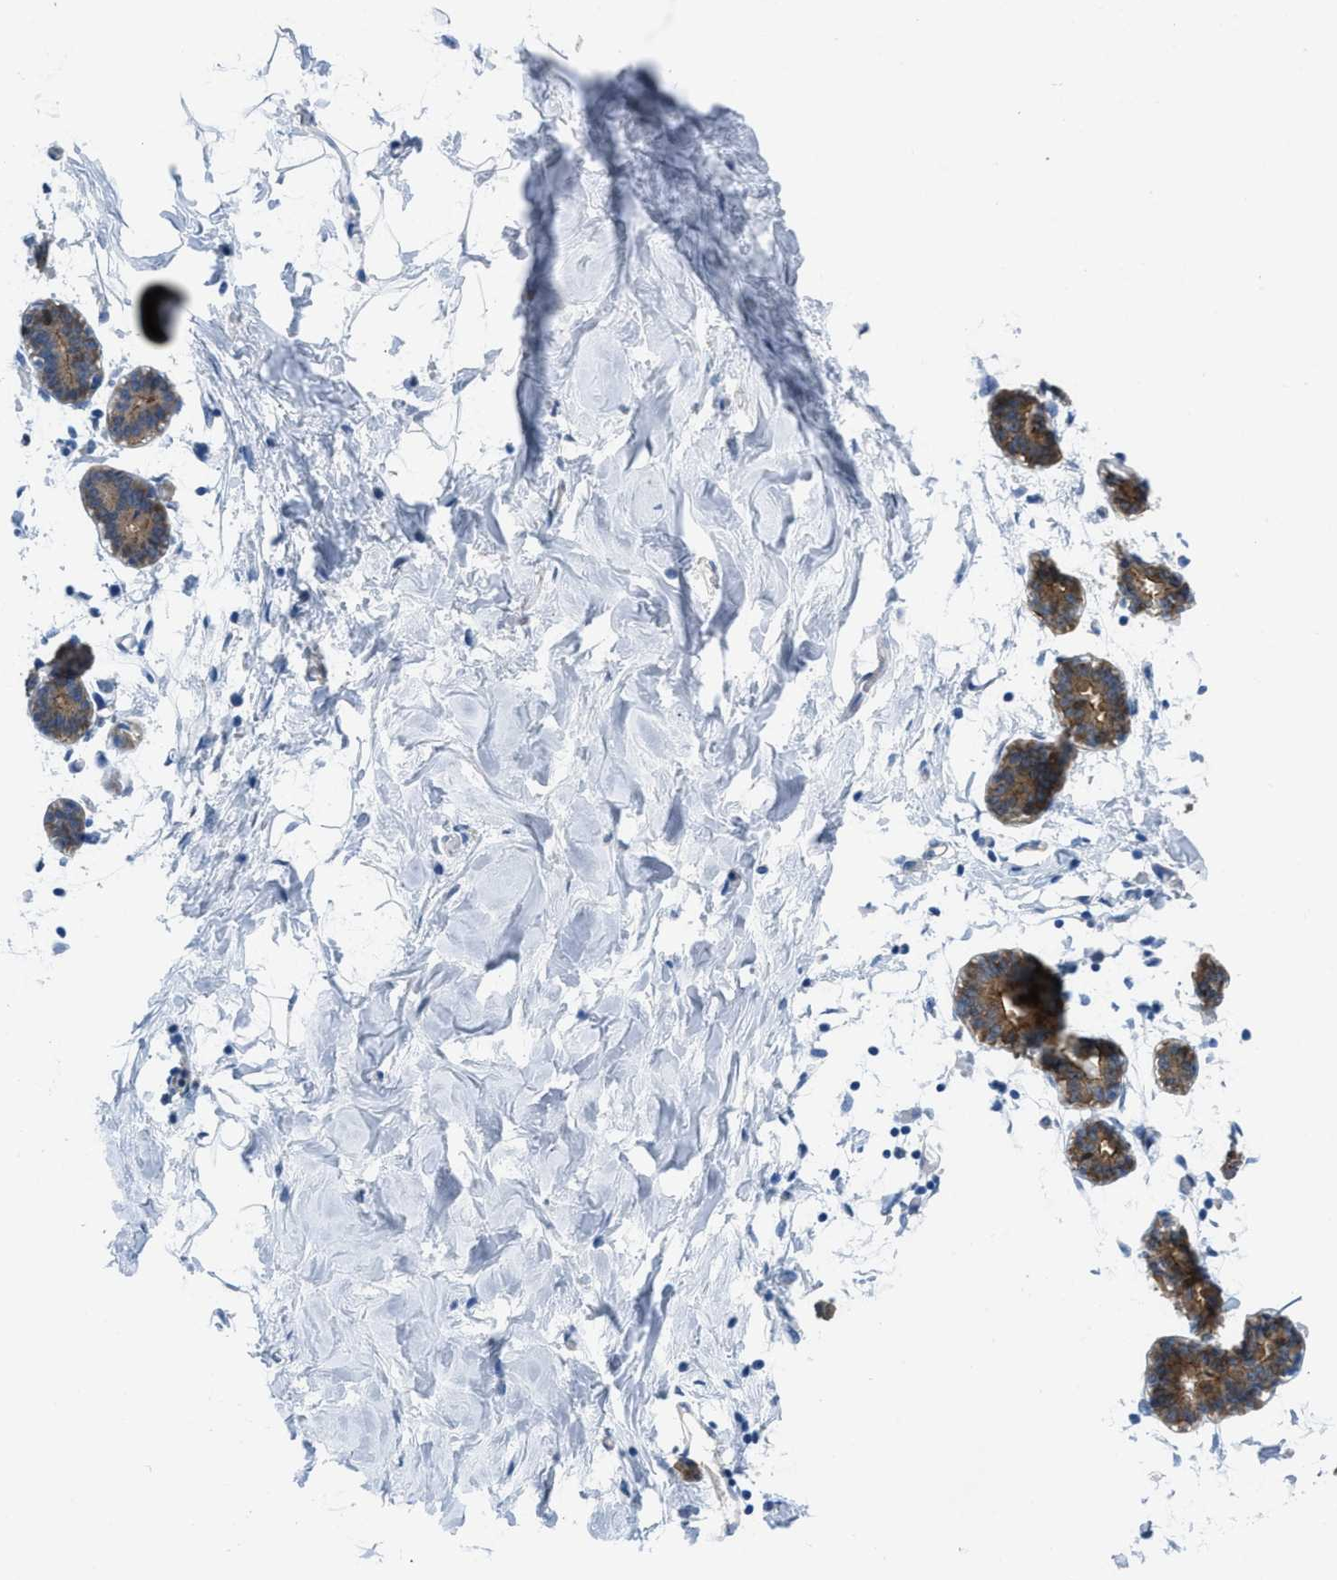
{"staining": {"intensity": "negative", "quantity": "none", "location": "none"}, "tissue": "breast", "cell_type": "Adipocytes", "image_type": "normal", "snomed": [{"axis": "morphology", "description": "Normal tissue, NOS"}, {"axis": "topography", "description": "Breast"}], "caption": "An immunohistochemistry (IHC) micrograph of normal breast is shown. There is no staining in adipocytes of breast.", "gene": "PDLIM5", "patient": {"sex": "female", "age": 27}}